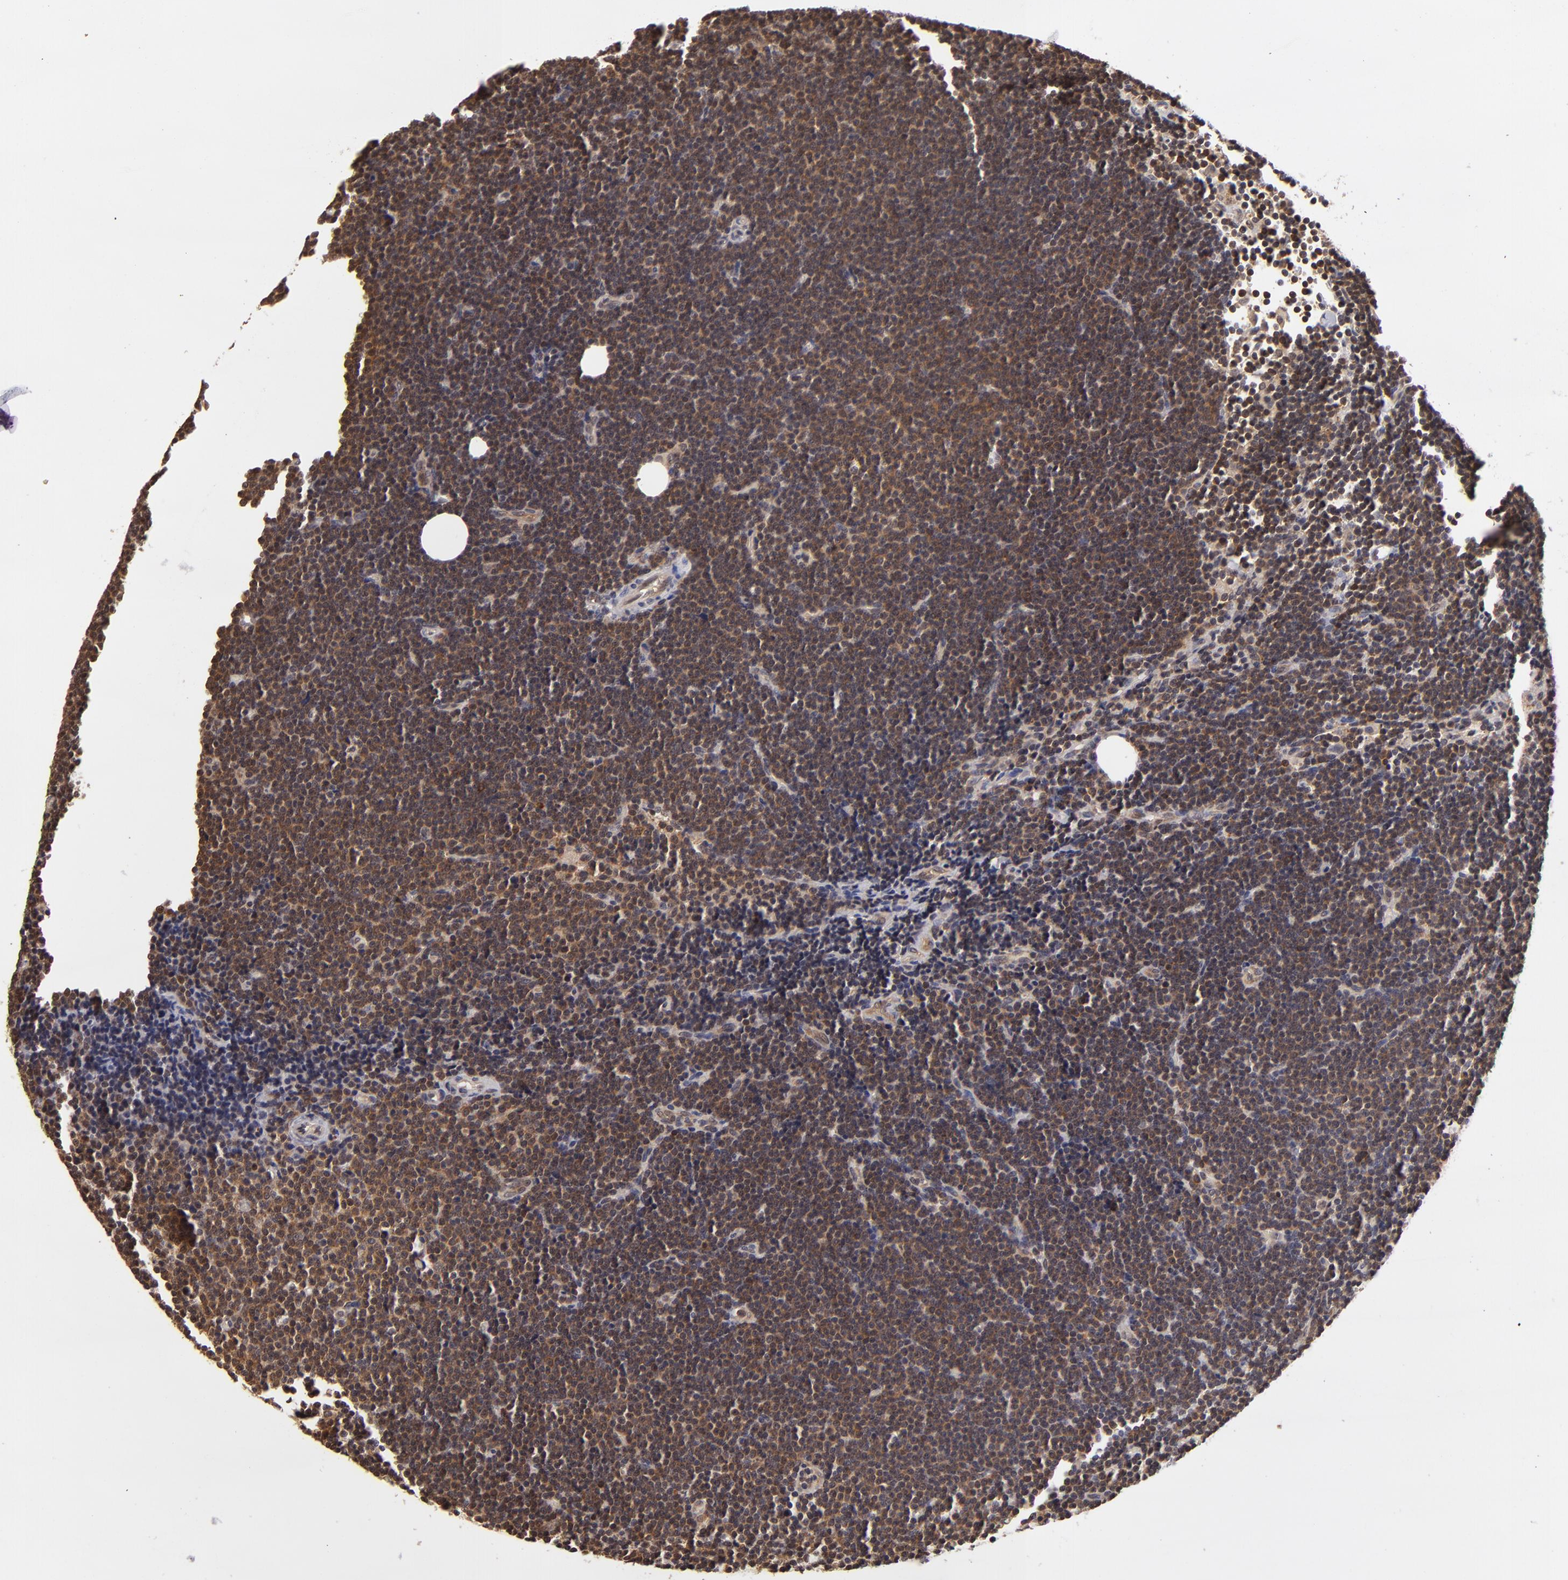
{"staining": {"intensity": "moderate", "quantity": "25%-75%", "location": "cytoplasmic/membranous"}, "tissue": "lymphoma", "cell_type": "Tumor cells", "image_type": "cancer", "snomed": [{"axis": "morphology", "description": "Malignant lymphoma, non-Hodgkin's type, Low grade"}, {"axis": "topography", "description": "Lymph node"}], "caption": "IHC staining of low-grade malignant lymphoma, non-Hodgkin's type, which demonstrates medium levels of moderate cytoplasmic/membranous expression in approximately 25%-75% of tumor cells indicating moderate cytoplasmic/membranous protein positivity. The staining was performed using DAB (brown) for protein detection and nuclei were counterstained in hematoxylin (blue).", "gene": "MAPK3", "patient": {"sex": "female", "age": 73}}